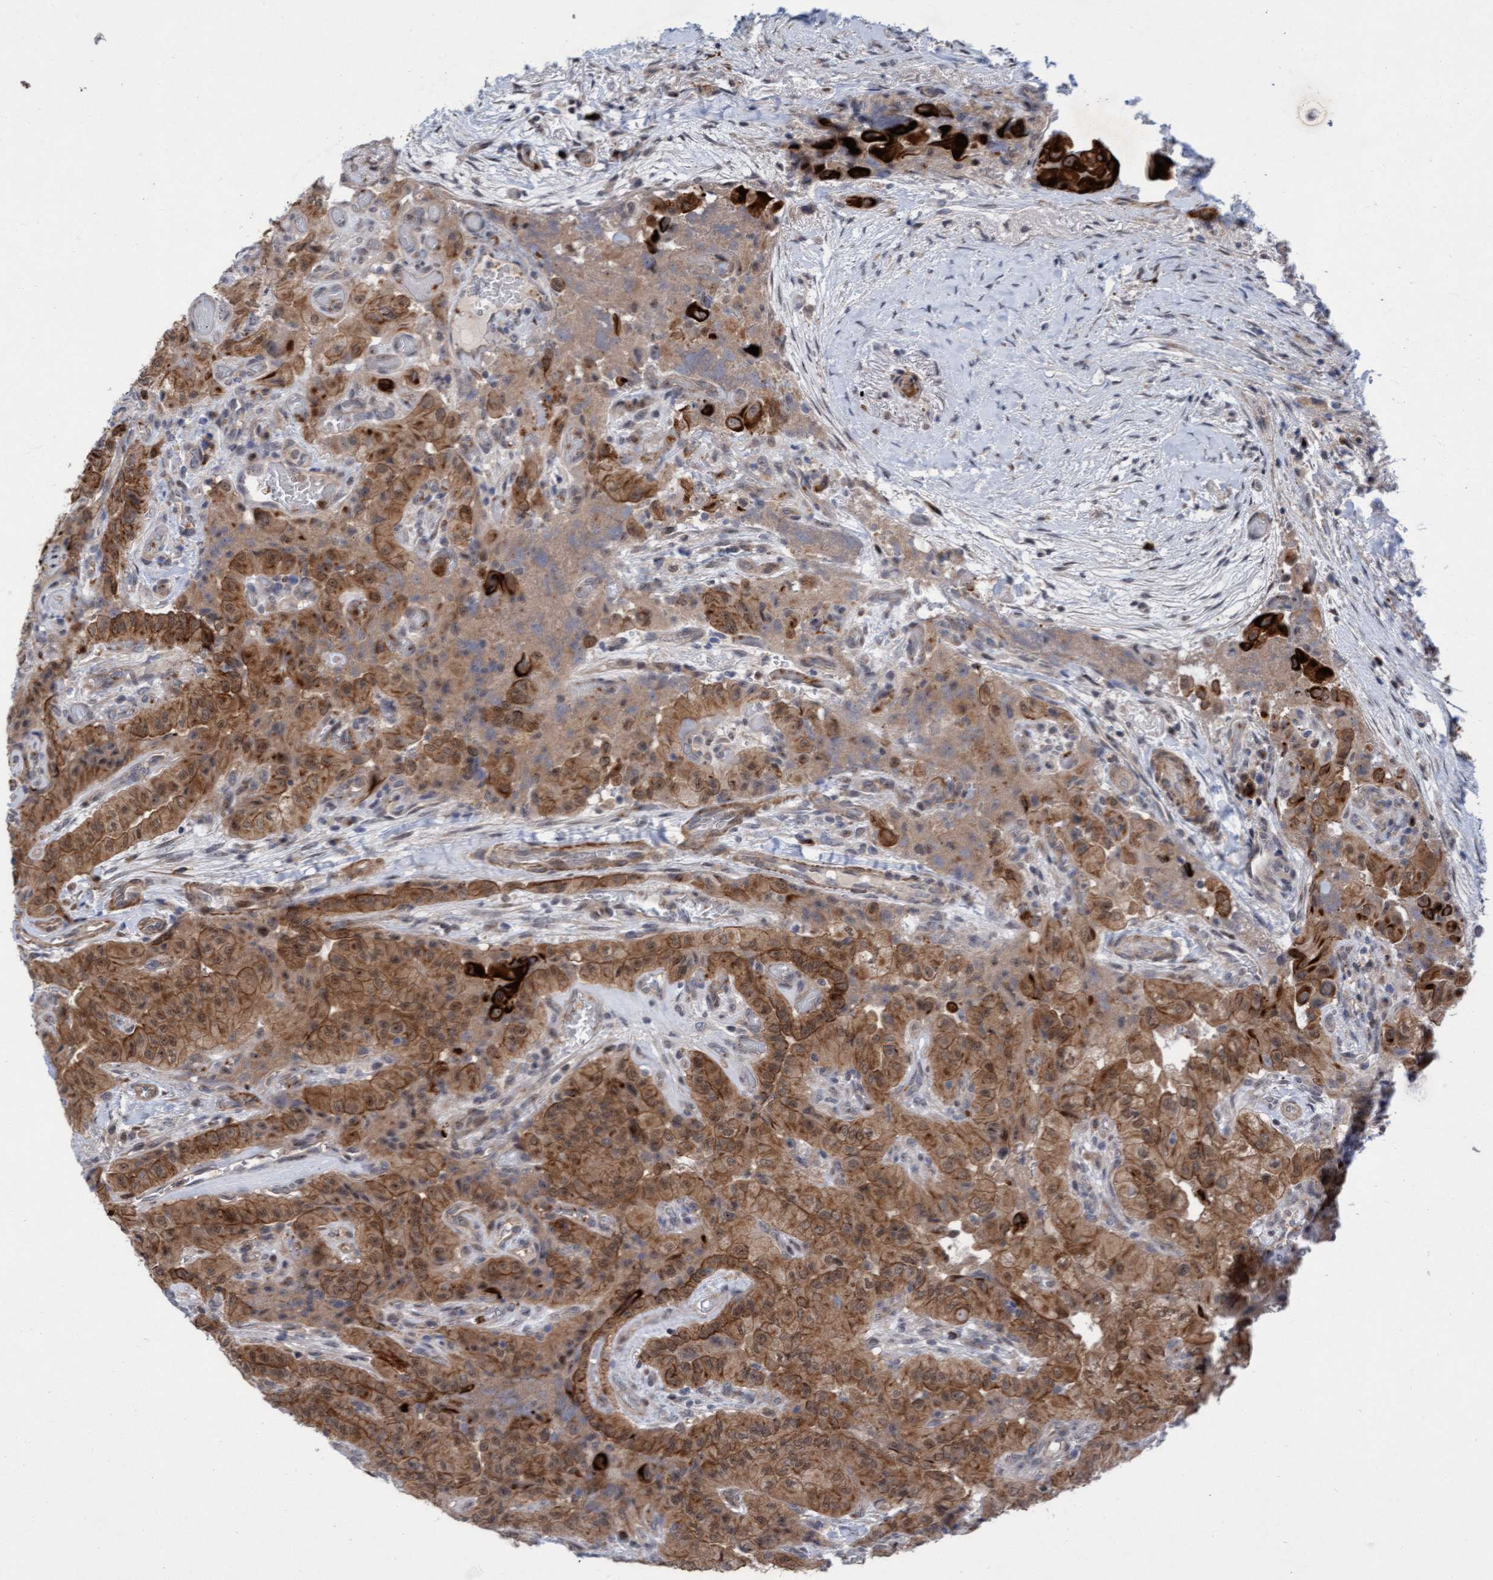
{"staining": {"intensity": "moderate", "quantity": ">75%", "location": "cytoplasmic/membranous,nuclear"}, "tissue": "thyroid cancer", "cell_type": "Tumor cells", "image_type": "cancer", "snomed": [{"axis": "morphology", "description": "Papillary adenocarcinoma, NOS"}, {"axis": "topography", "description": "Thyroid gland"}], "caption": "There is medium levels of moderate cytoplasmic/membranous and nuclear staining in tumor cells of papillary adenocarcinoma (thyroid), as demonstrated by immunohistochemical staining (brown color).", "gene": "RAP1GAP2", "patient": {"sex": "female", "age": 59}}